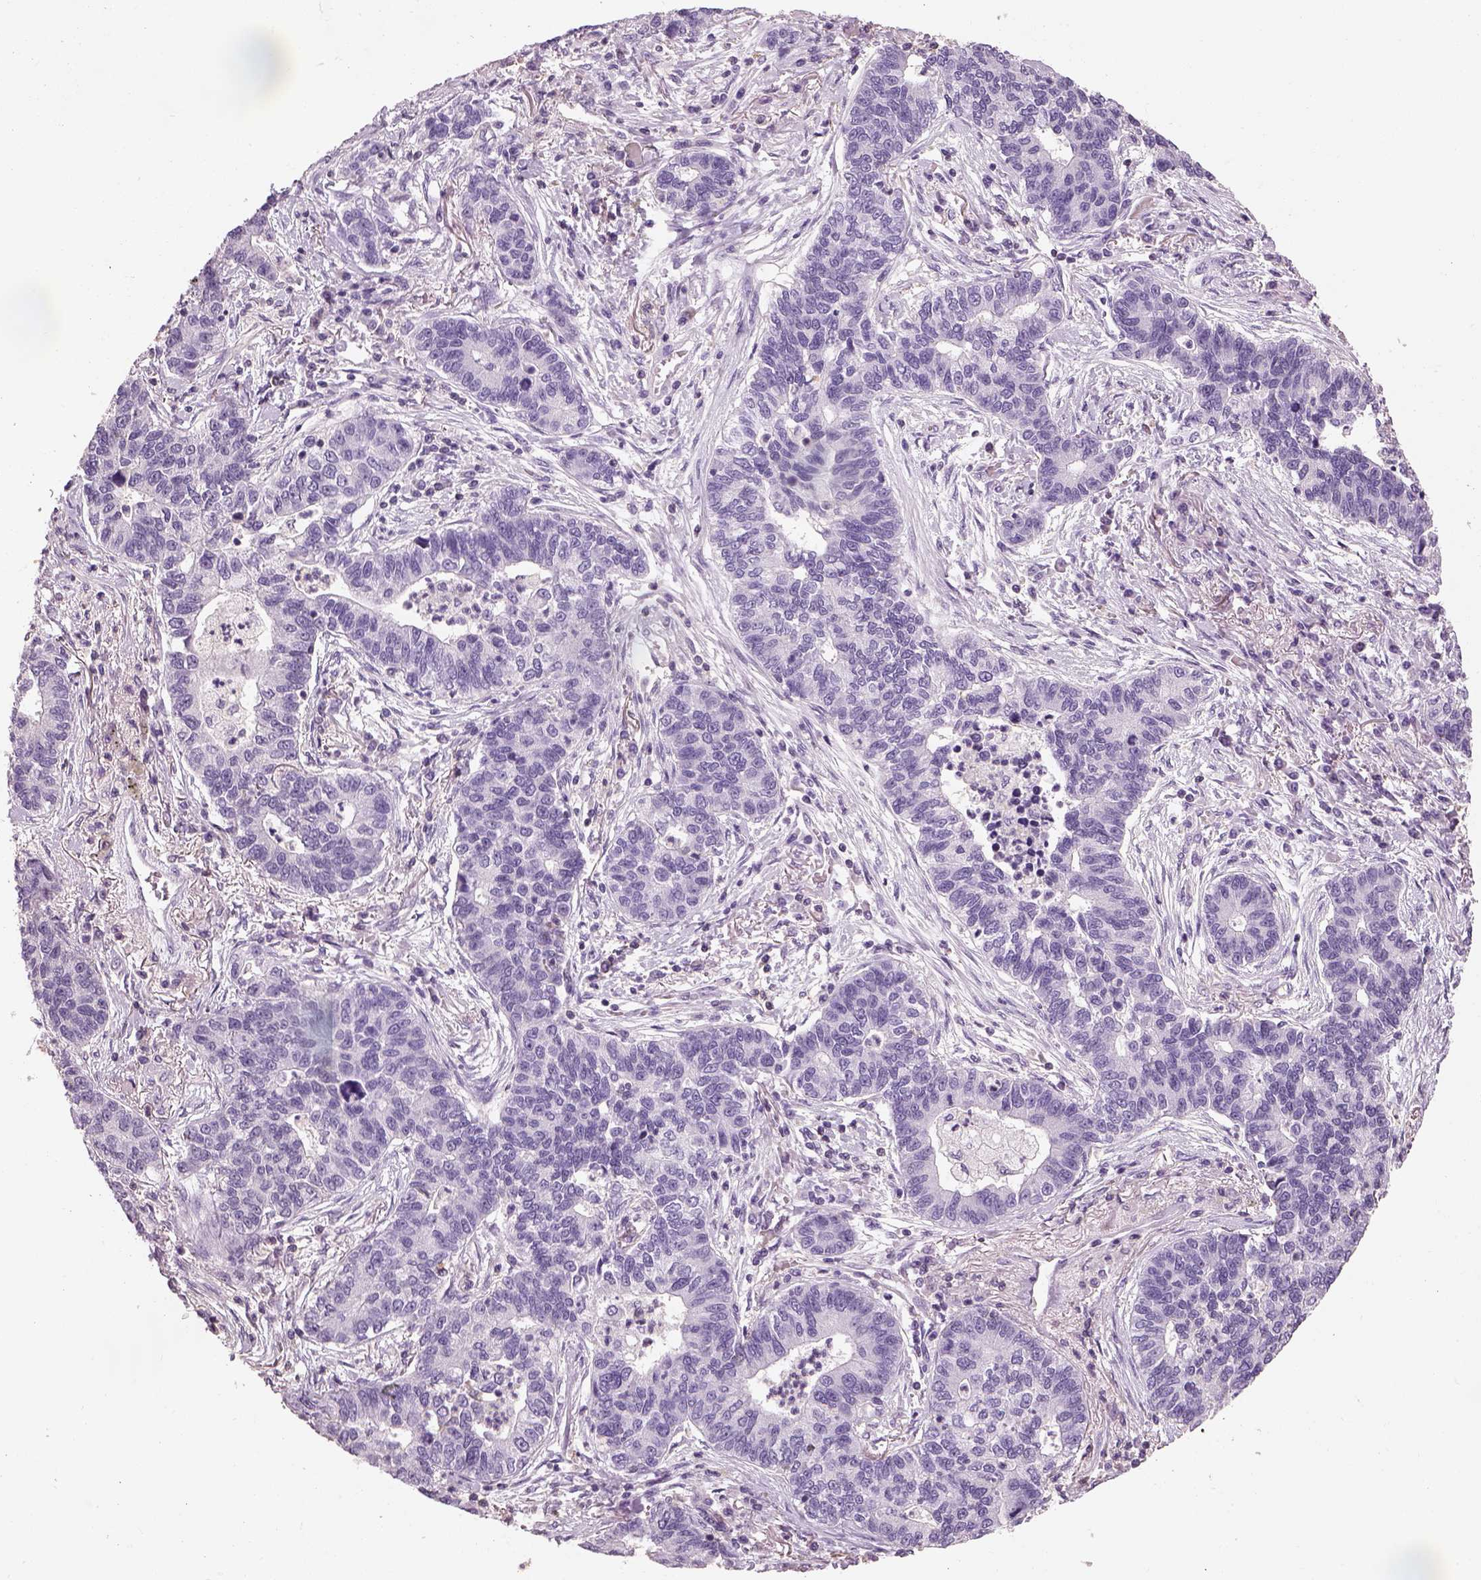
{"staining": {"intensity": "negative", "quantity": "none", "location": "none"}, "tissue": "lung cancer", "cell_type": "Tumor cells", "image_type": "cancer", "snomed": [{"axis": "morphology", "description": "Adenocarcinoma, NOS"}, {"axis": "topography", "description": "Lung"}], "caption": "IHC image of neoplastic tissue: human lung cancer (adenocarcinoma) stained with DAB displays no significant protein positivity in tumor cells.", "gene": "OTUD6A", "patient": {"sex": "female", "age": 57}}